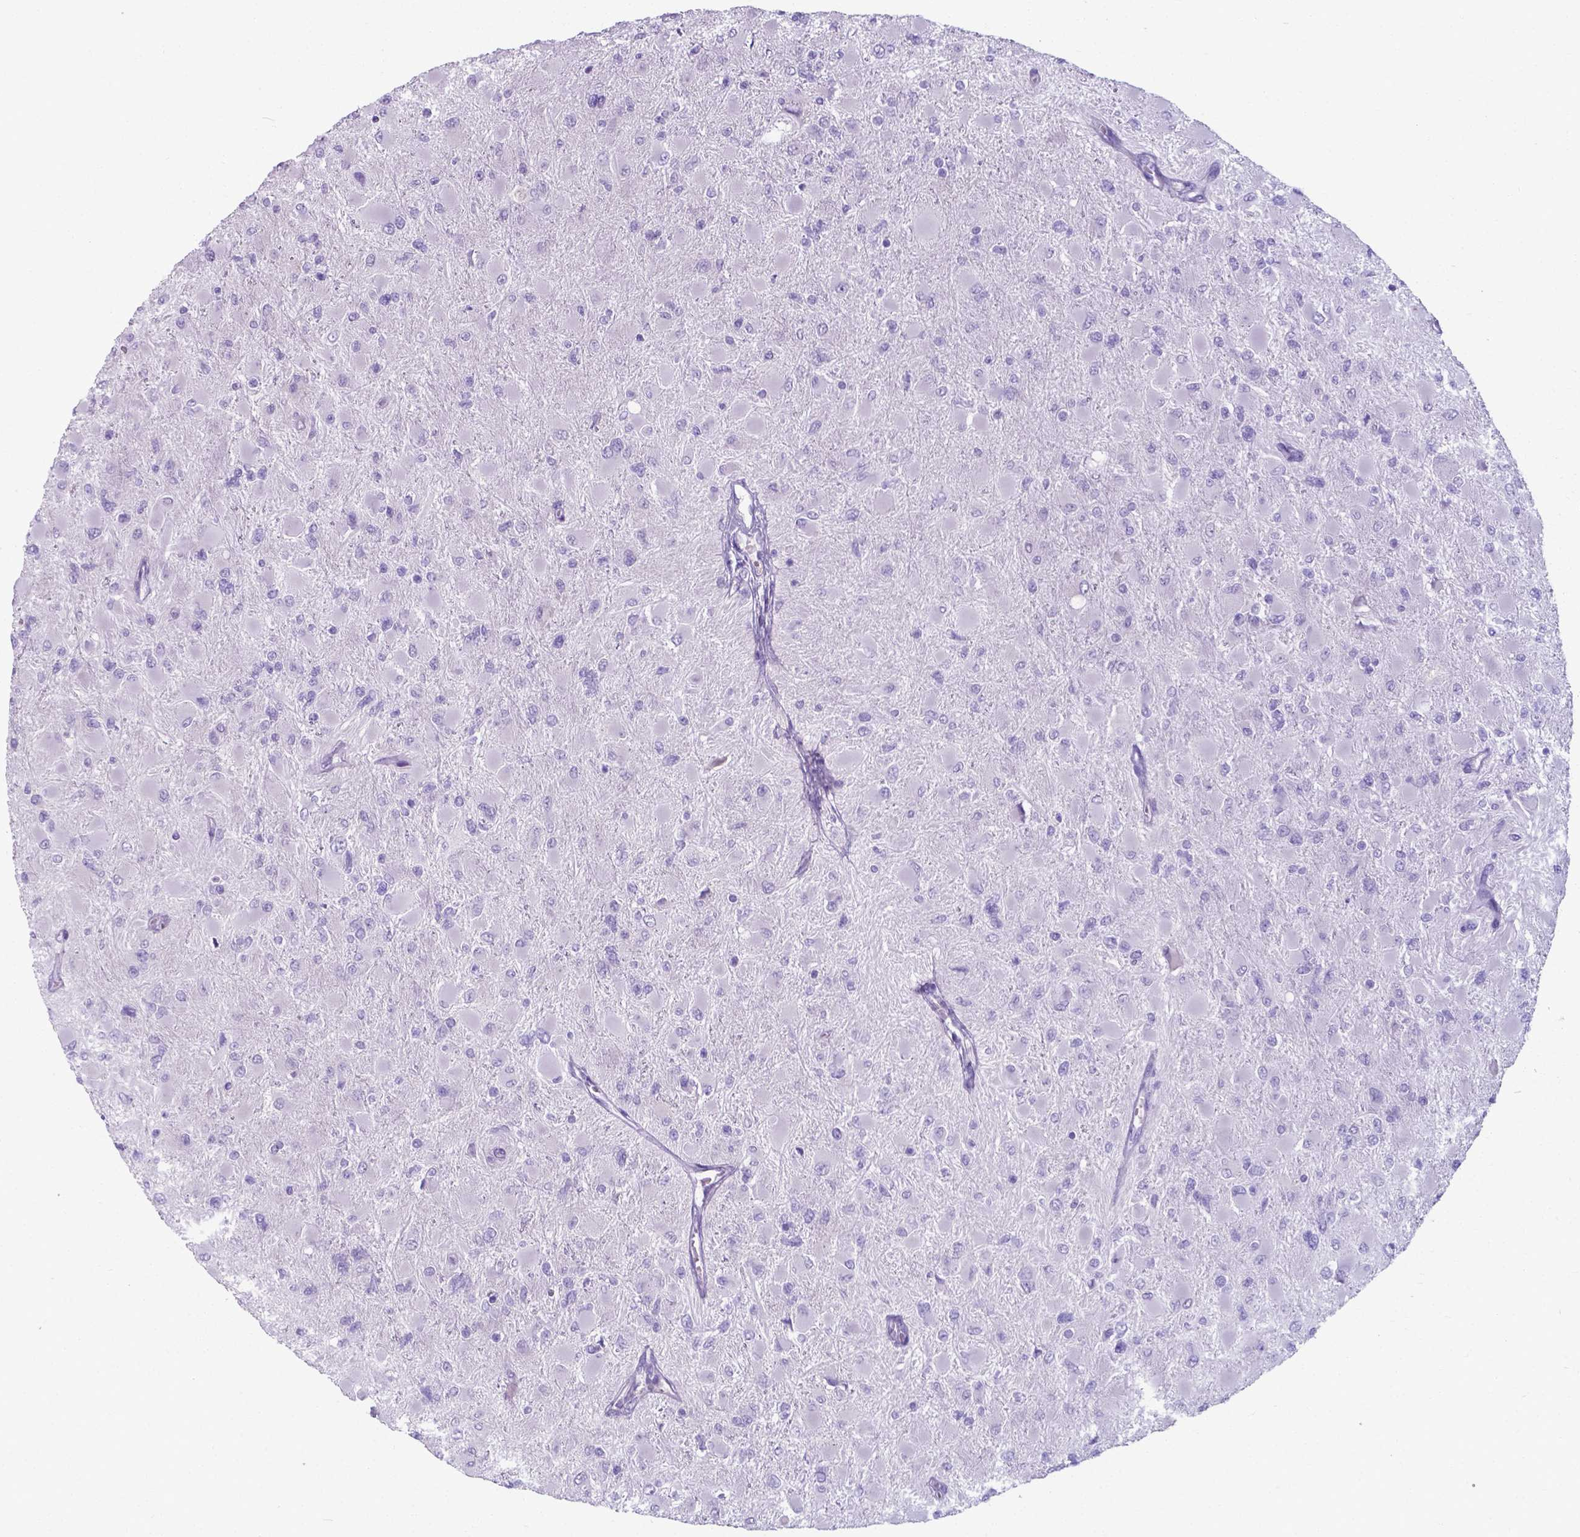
{"staining": {"intensity": "negative", "quantity": "none", "location": "none"}, "tissue": "glioma", "cell_type": "Tumor cells", "image_type": "cancer", "snomed": [{"axis": "morphology", "description": "Glioma, malignant, High grade"}, {"axis": "topography", "description": "Cerebral cortex"}], "caption": "A micrograph of malignant glioma (high-grade) stained for a protein displays no brown staining in tumor cells. (Brightfield microscopy of DAB immunohistochemistry at high magnification).", "gene": "AP5B1", "patient": {"sex": "female", "age": 36}}